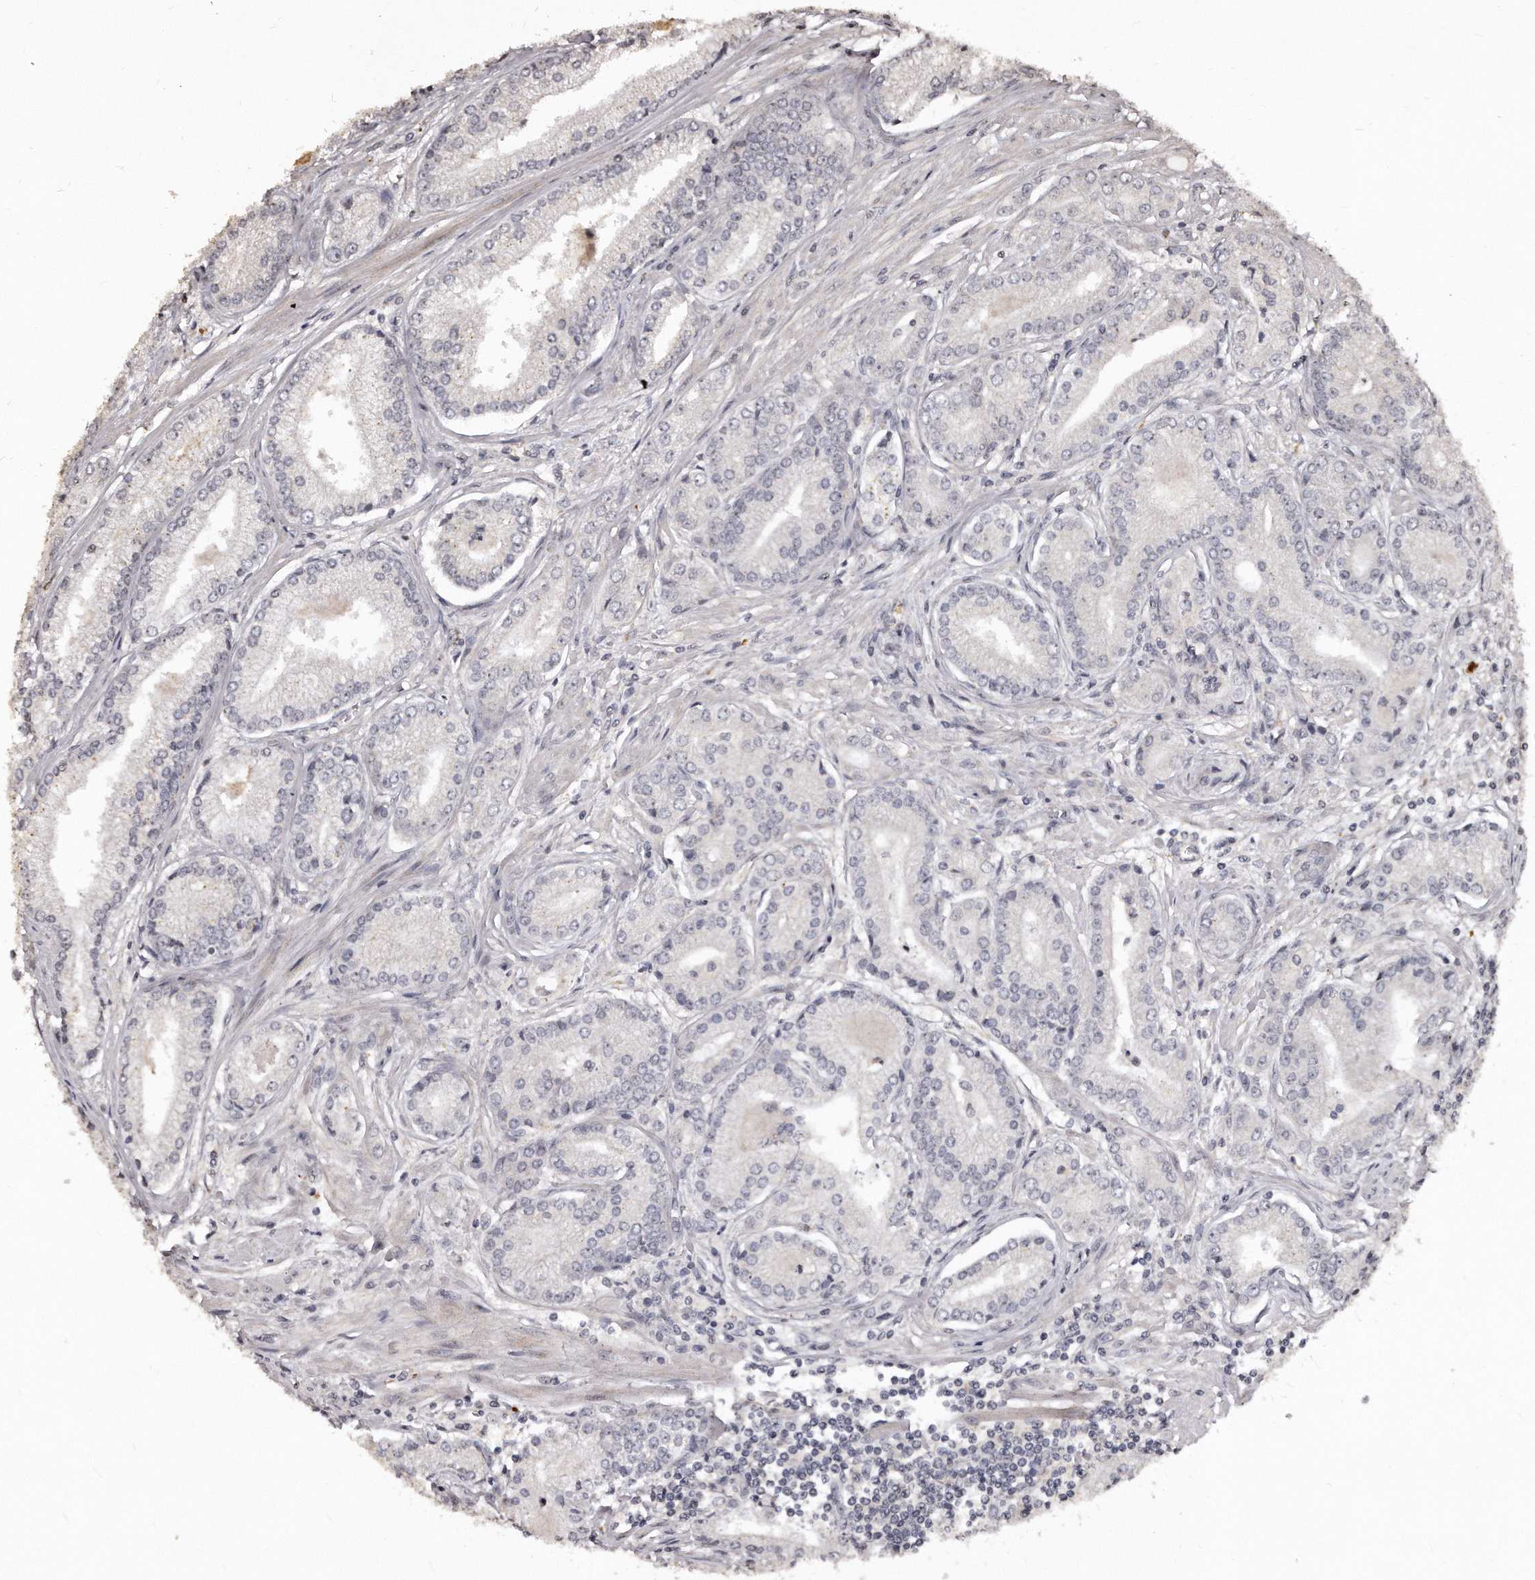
{"staining": {"intensity": "negative", "quantity": "none", "location": "none"}, "tissue": "prostate cancer", "cell_type": "Tumor cells", "image_type": "cancer", "snomed": [{"axis": "morphology", "description": "Adenocarcinoma, Low grade"}, {"axis": "topography", "description": "Prostate"}], "caption": "Immunohistochemistry (IHC) micrograph of human prostate low-grade adenocarcinoma stained for a protein (brown), which shows no staining in tumor cells. Brightfield microscopy of IHC stained with DAB (3,3'-diaminobenzidine) (brown) and hematoxylin (blue), captured at high magnification.", "gene": "TSHR", "patient": {"sex": "male", "age": 54}}